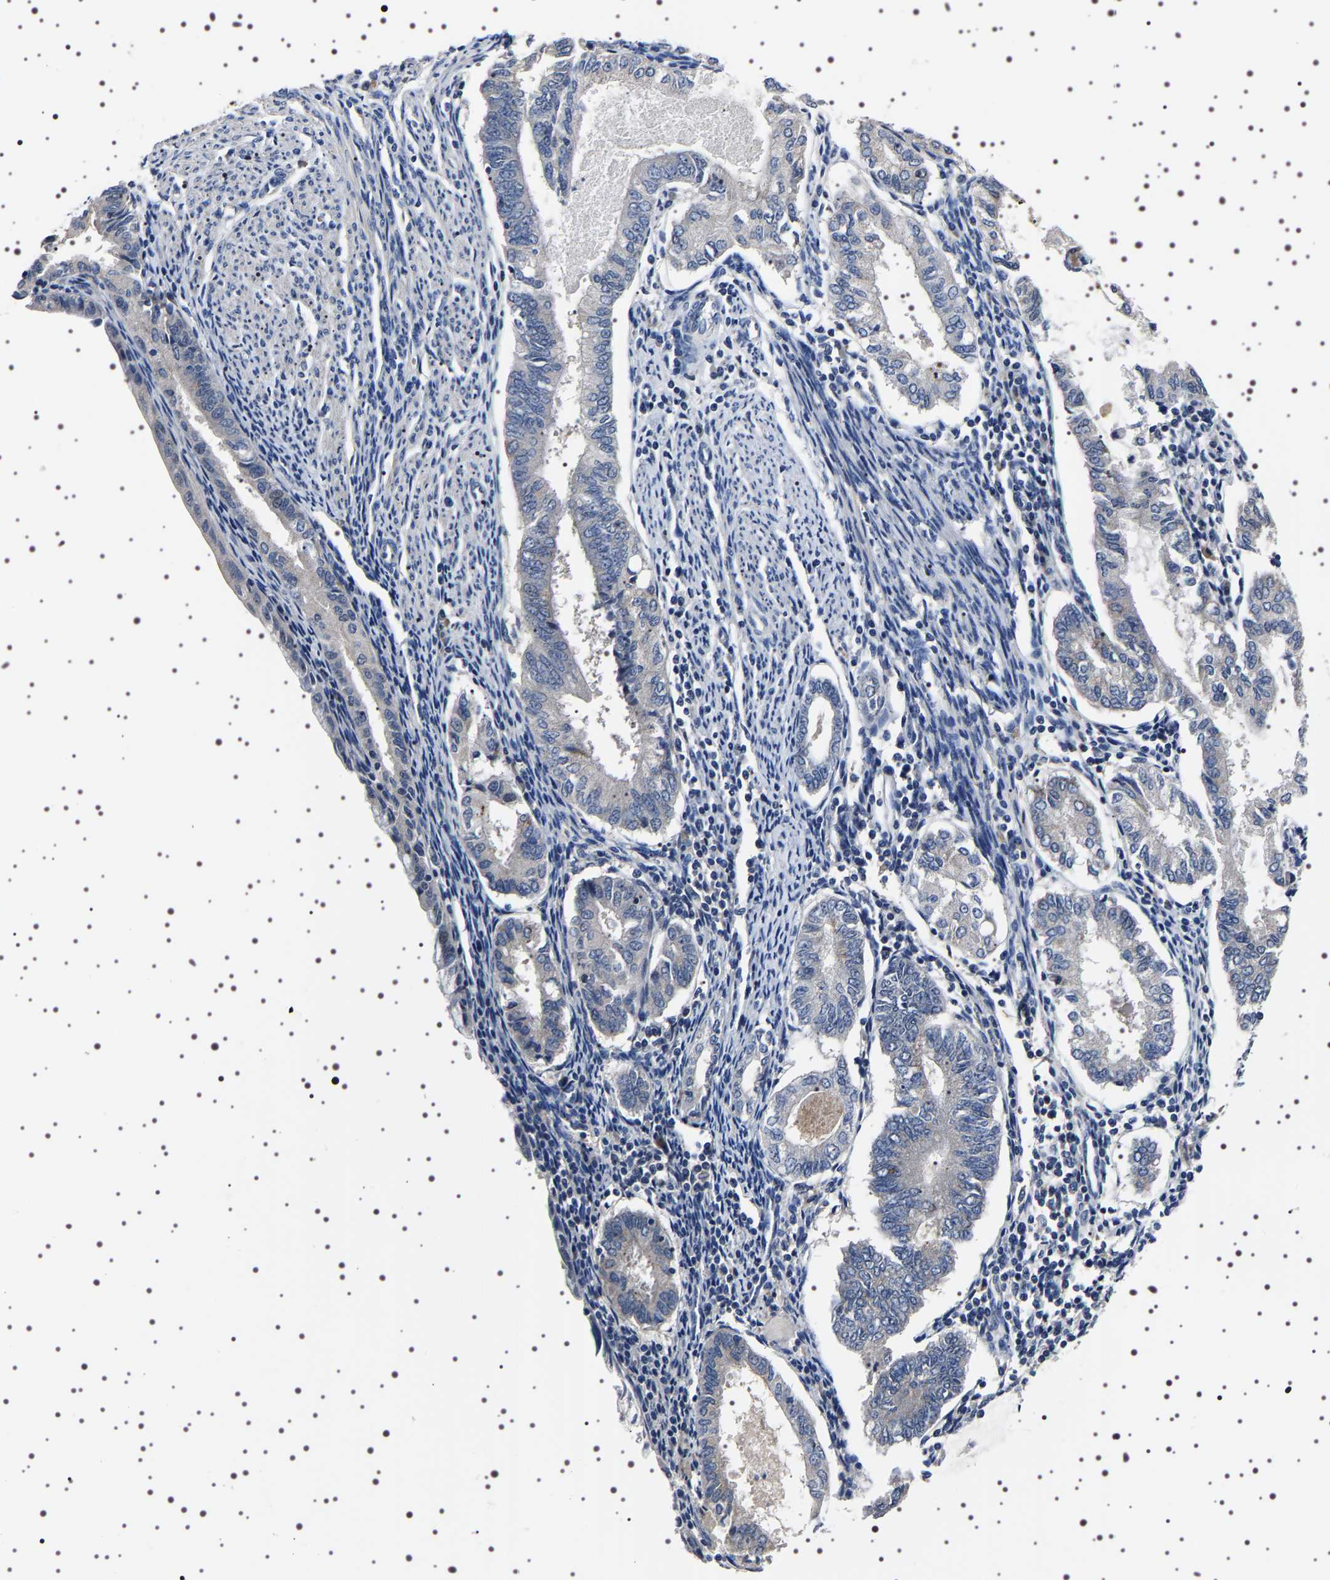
{"staining": {"intensity": "negative", "quantity": "none", "location": "none"}, "tissue": "endometrial cancer", "cell_type": "Tumor cells", "image_type": "cancer", "snomed": [{"axis": "morphology", "description": "Adenocarcinoma, NOS"}, {"axis": "topography", "description": "Endometrium"}], "caption": "The immunohistochemistry image has no significant positivity in tumor cells of endometrial adenocarcinoma tissue.", "gene": "TARBP1", "patient": {"sex": "female", "age": 86}}